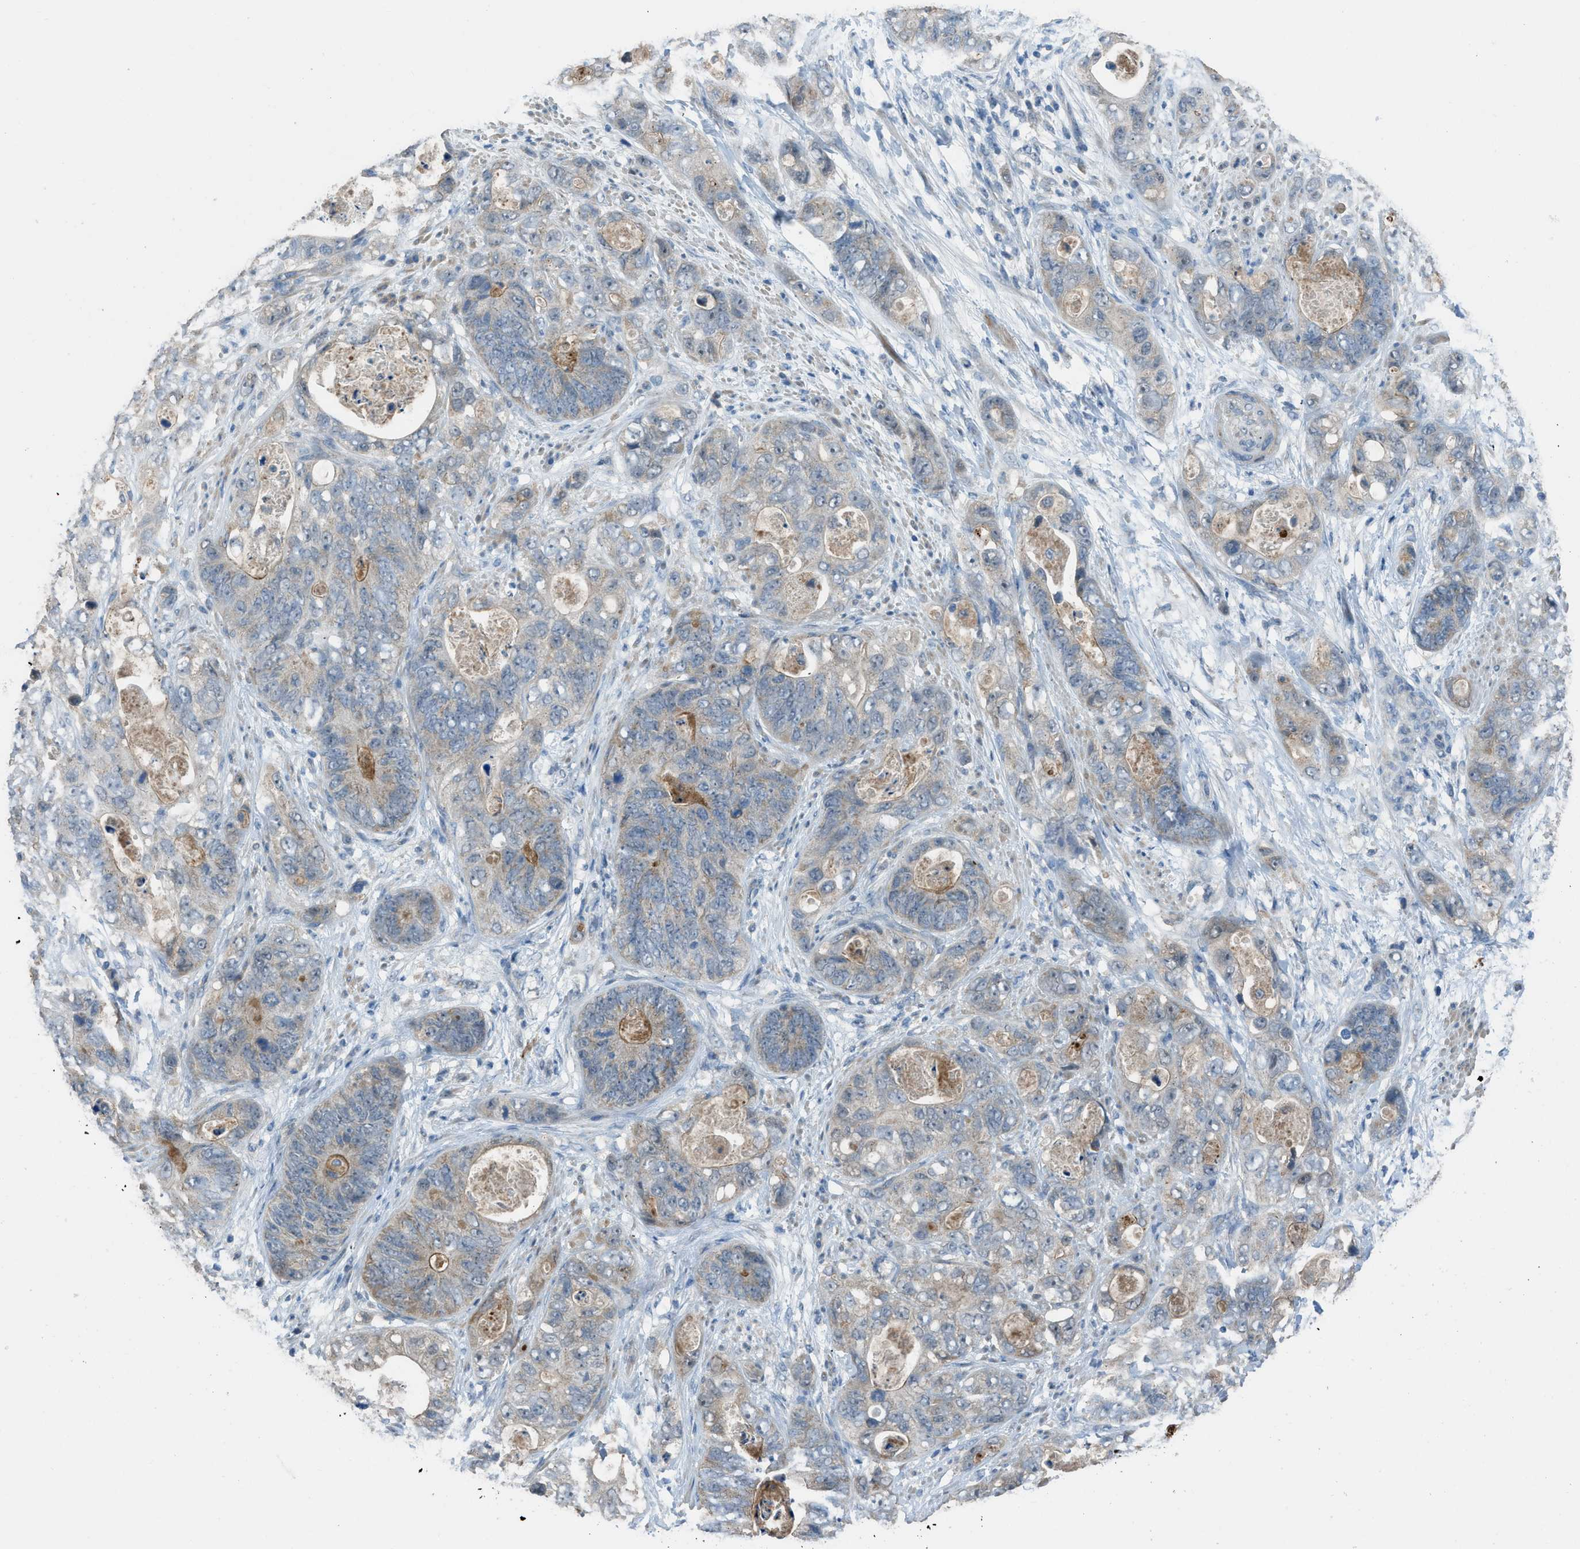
{"staining": {"intensity": "weak", "quantity": "25%-75%", "location": "cytoplasmic/membranous"}, "tissue": "stomach cancer", "cell_type": "Tumor cells", "image_type": "cancer", "snomed": [{"axis": "morphology", "description": "Adenocarcinoma, NOS"}, {"axis": "topography", "description": "Stomach"}], "caption": "Brown immunohistochemical staining in stomach adenocarcinoma exhibits weak cytoplasmic/membranous staining in about 25%-75% of tumor cells. (DAB (3,3'-diaminobenzidine) IHC with brightfield microscopy, high magnification).", "gene": "TIMD4", "patient": {"sex": "female", "age": 89}}